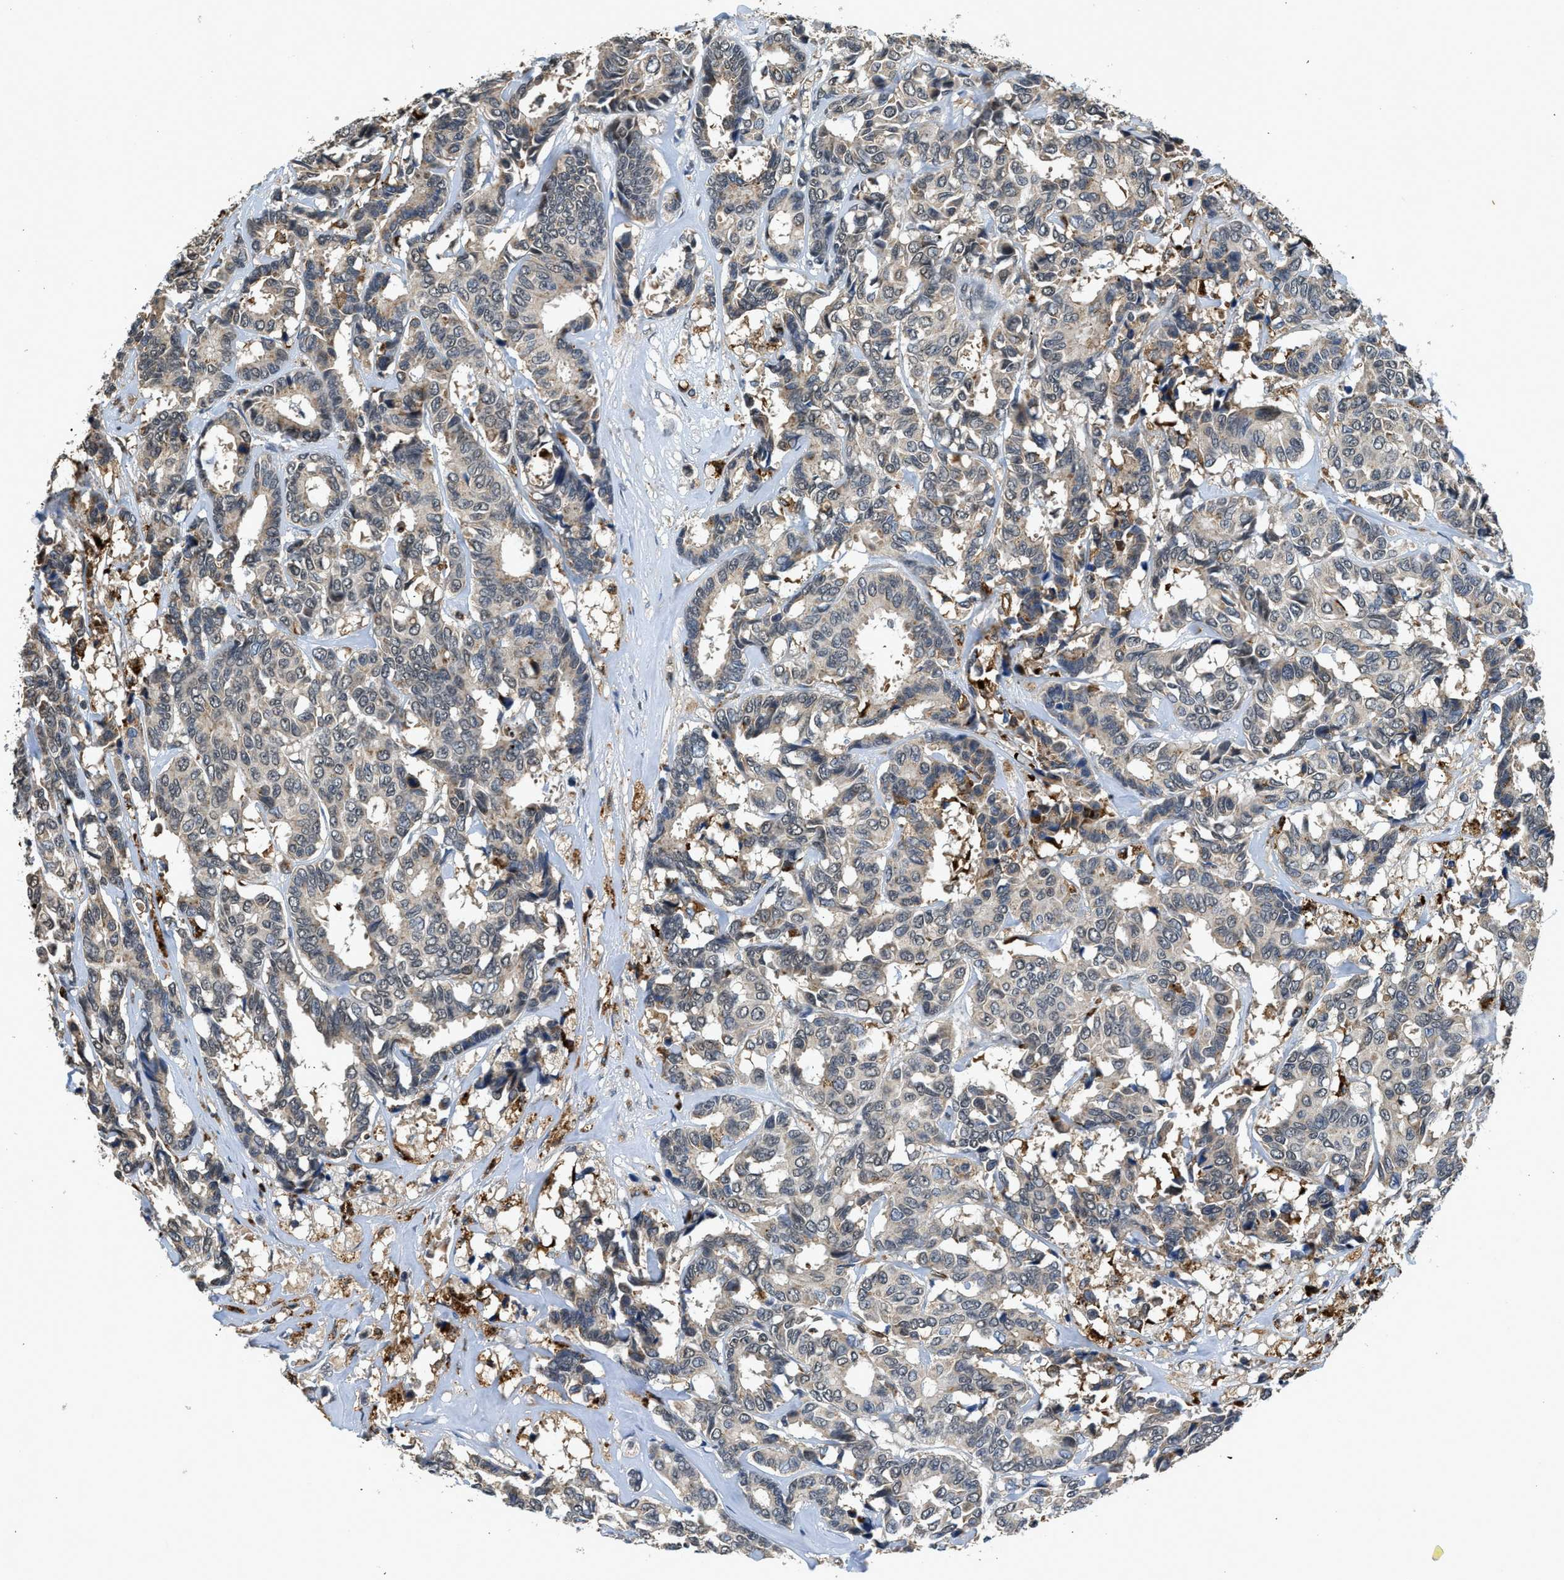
{"staining": {"intensity": "weak", "quantity": "25%-75%", "location": "cytoplasmic/membranous"}, "tissue": "breast cancer", "cell_type": "Tumor cells", "image_type": "cancer", "snomed": [{"axis": "morphology", "description": "Duct carcinoma"}, {"axis": "topography", "description": "Breast"}], "caption": "A high-resolution image shows IHC staining of infiltrating ductal carcinoma (breast), which demonstrates weak cytoplasmic/membranous staining in about 25%-75% of tumor cells.", "gene": "SLC15A4", "patient": {"sex": "female", "age": 87}}